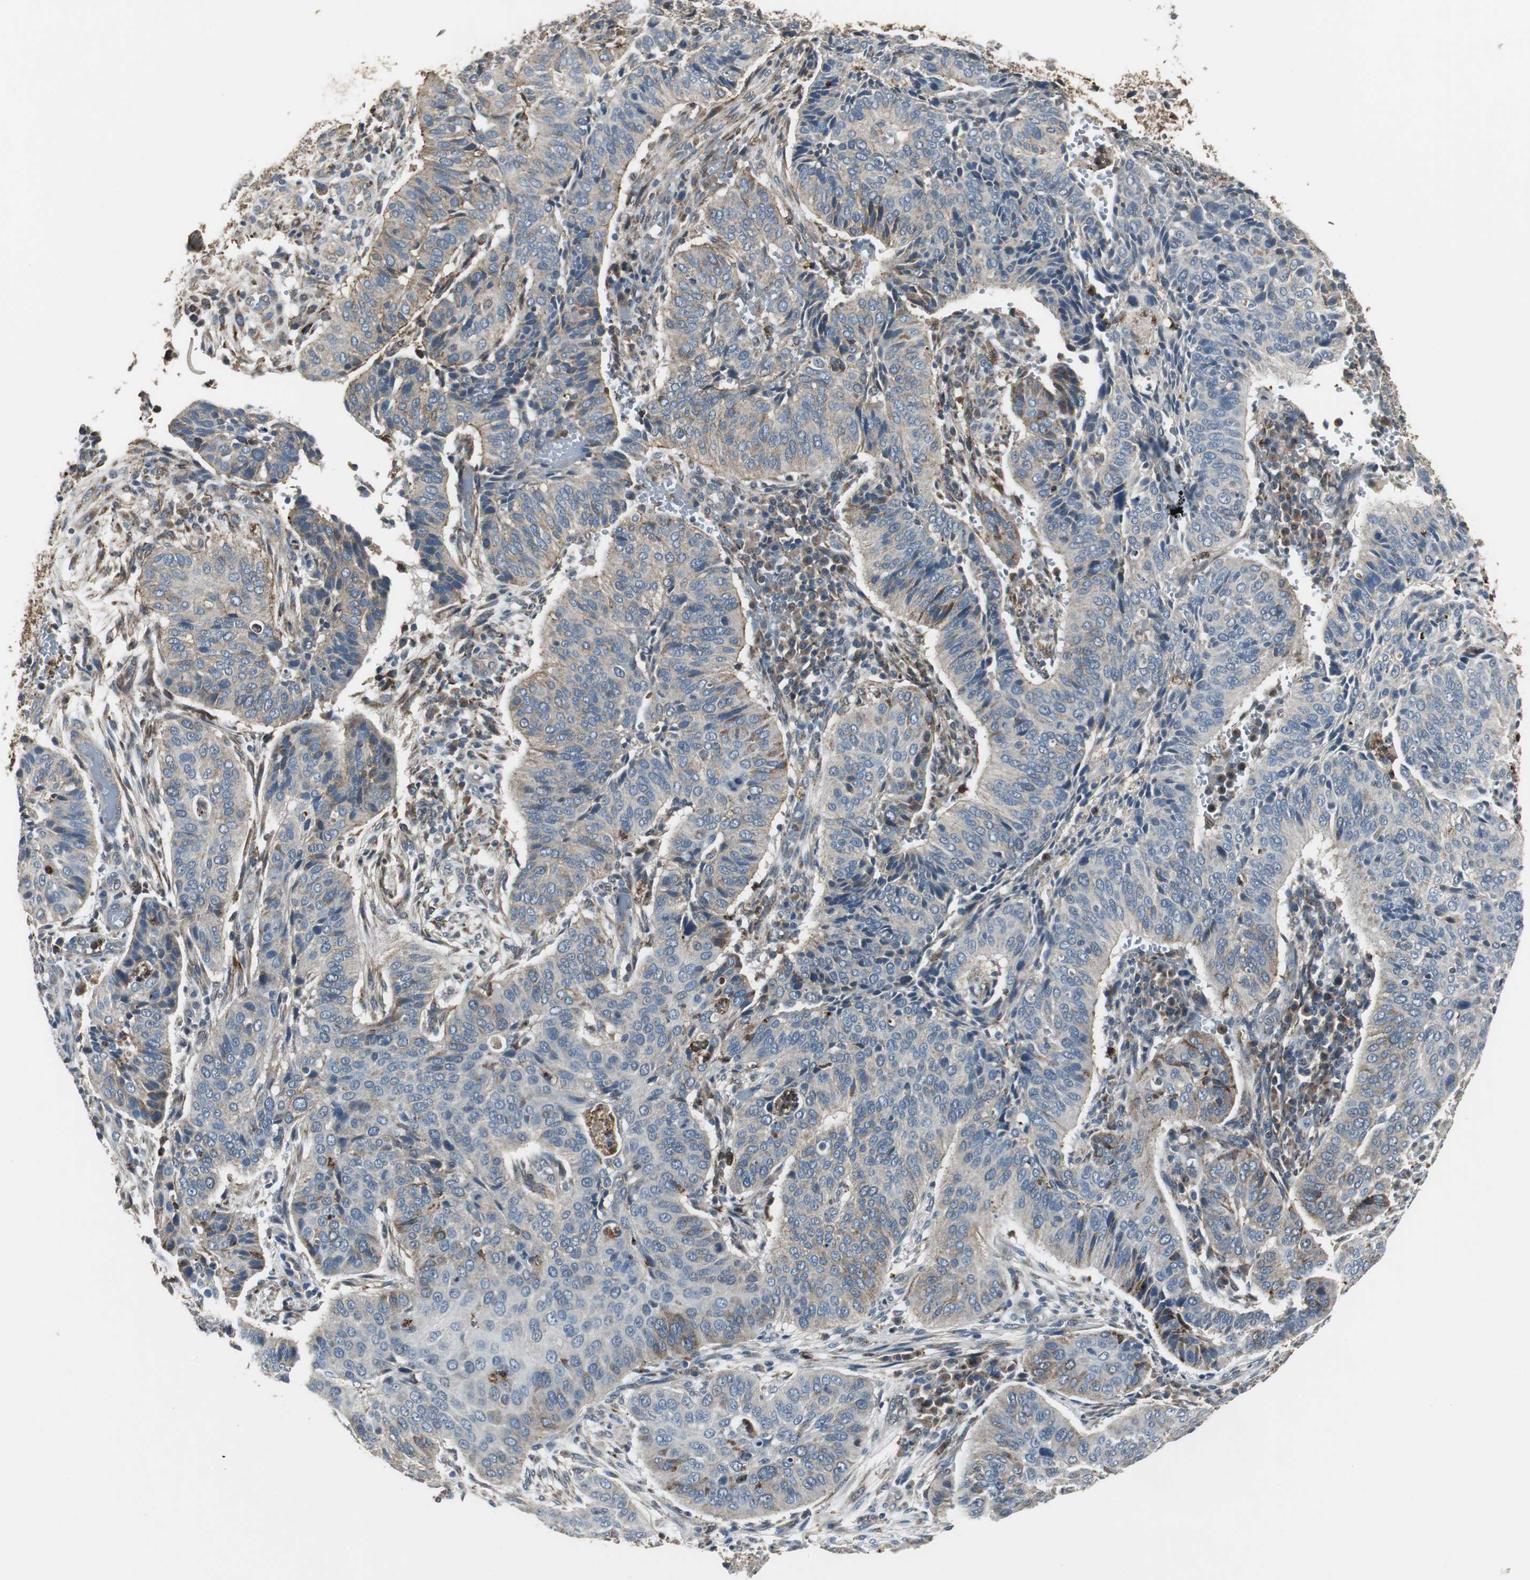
{"staining": {"intensity": "weak", "quantity": ">75%", "location": "cytoplasmic/membranous"}, "tissue": "cervical cancer", "cell_type": "Tumor cells", "image_type": "cancer", "snomed": [{"axis": "morphology", "description": "Squamous cell carcinoma, NOS"}, {"axis": "topography", "description": "Cervix"}], "caption": "Protein staining of cervical cancer tissue exhibits weak cytoplasmic/membranous staining in approximately >75% of tumor cells.", "gene": "JTB", "patient": {"sex": "female", "age": 39}}